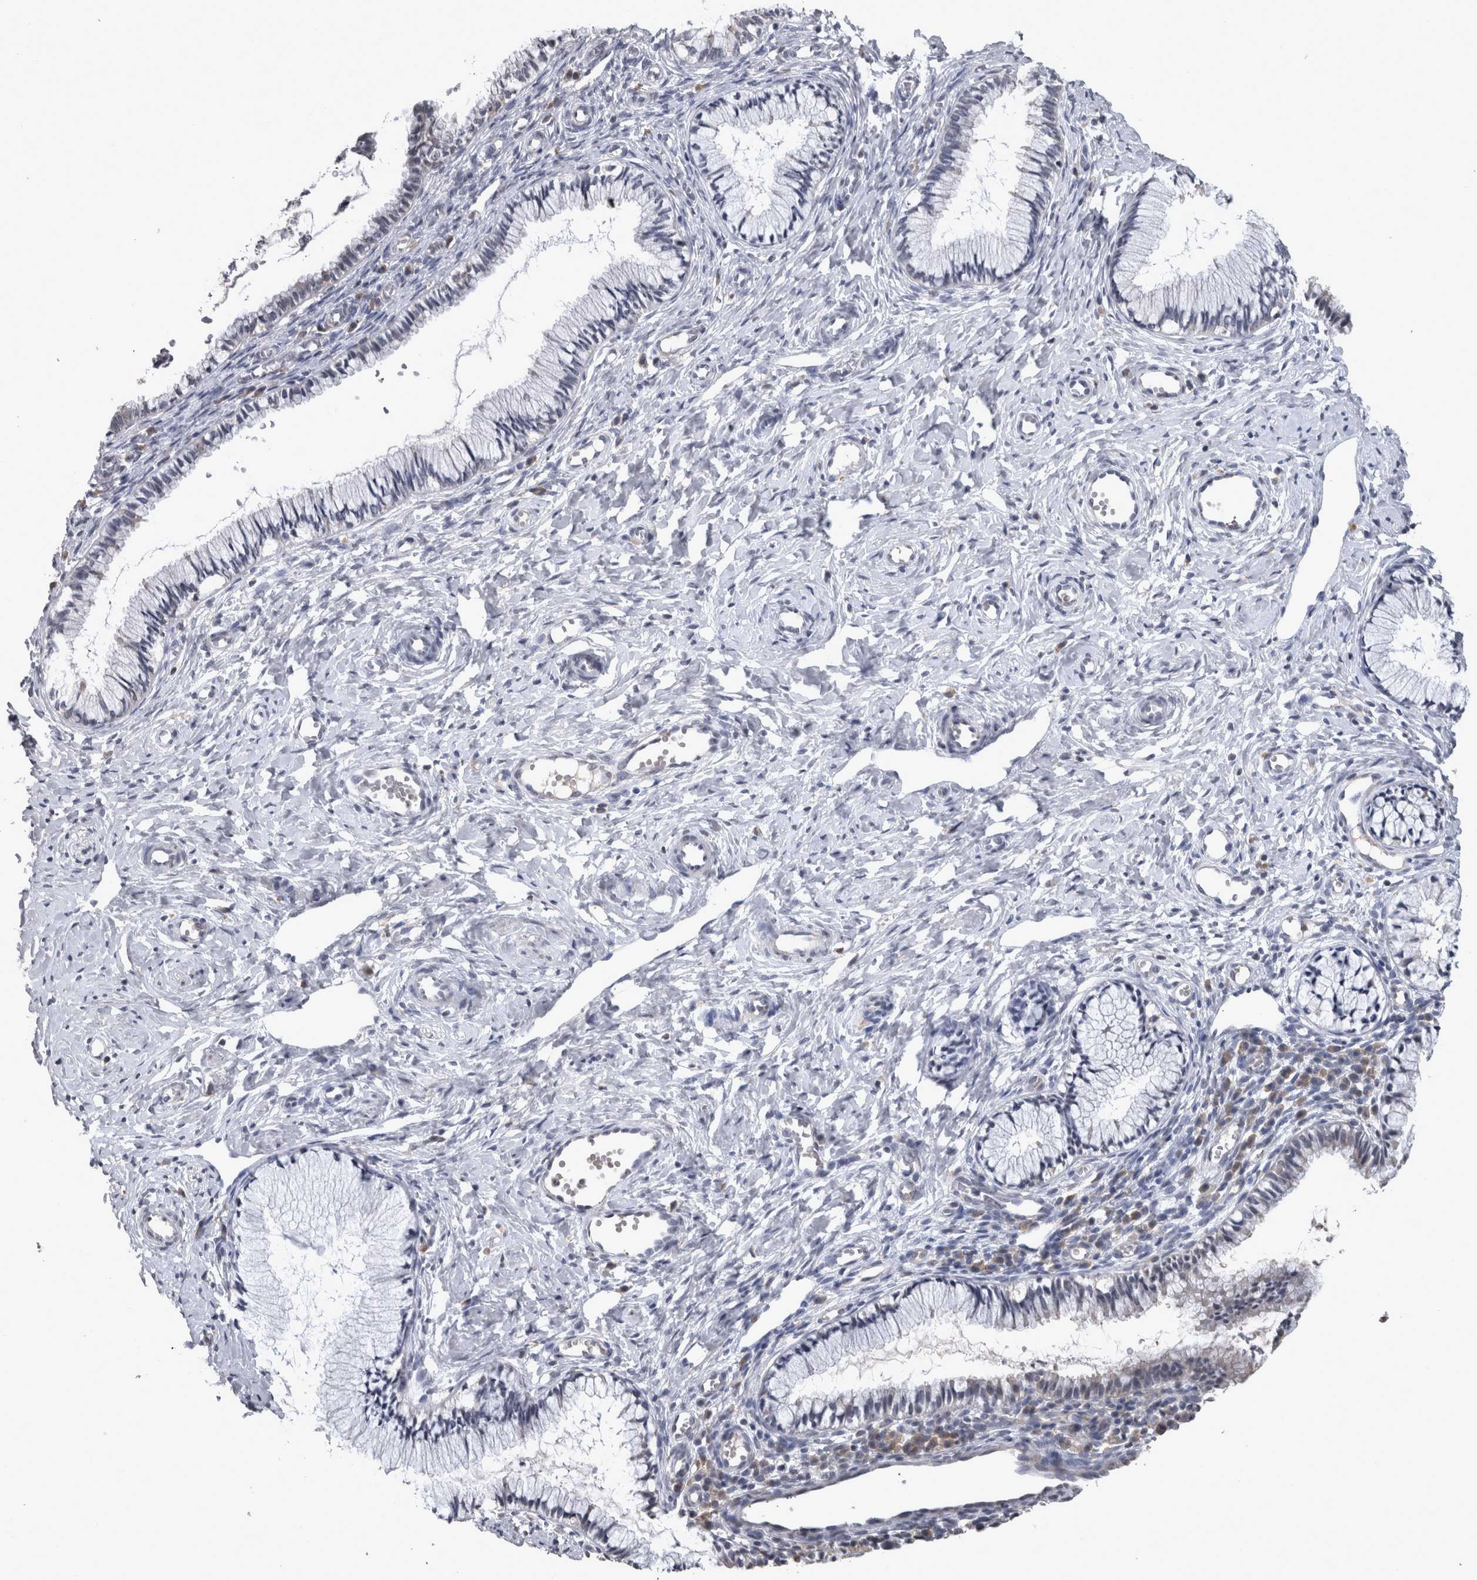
{"staining": {"intensity": "negative", "quantity": "none", "location": "none"}, "tissue": "cervix", "cell_type": "Glandular cells", "image_type": "normal", "snomed": [{"axis": "morphology", "description": "Normal tissue, NOS"}, {"axis": "topography", "description": "Cervix"}], "caption": "This is an IHC histopathology image of unremarkable human cervix. There is no staining in glandular cells.", "gene": "WNT7A", "patient": {"sex": "female", "age": 27}}